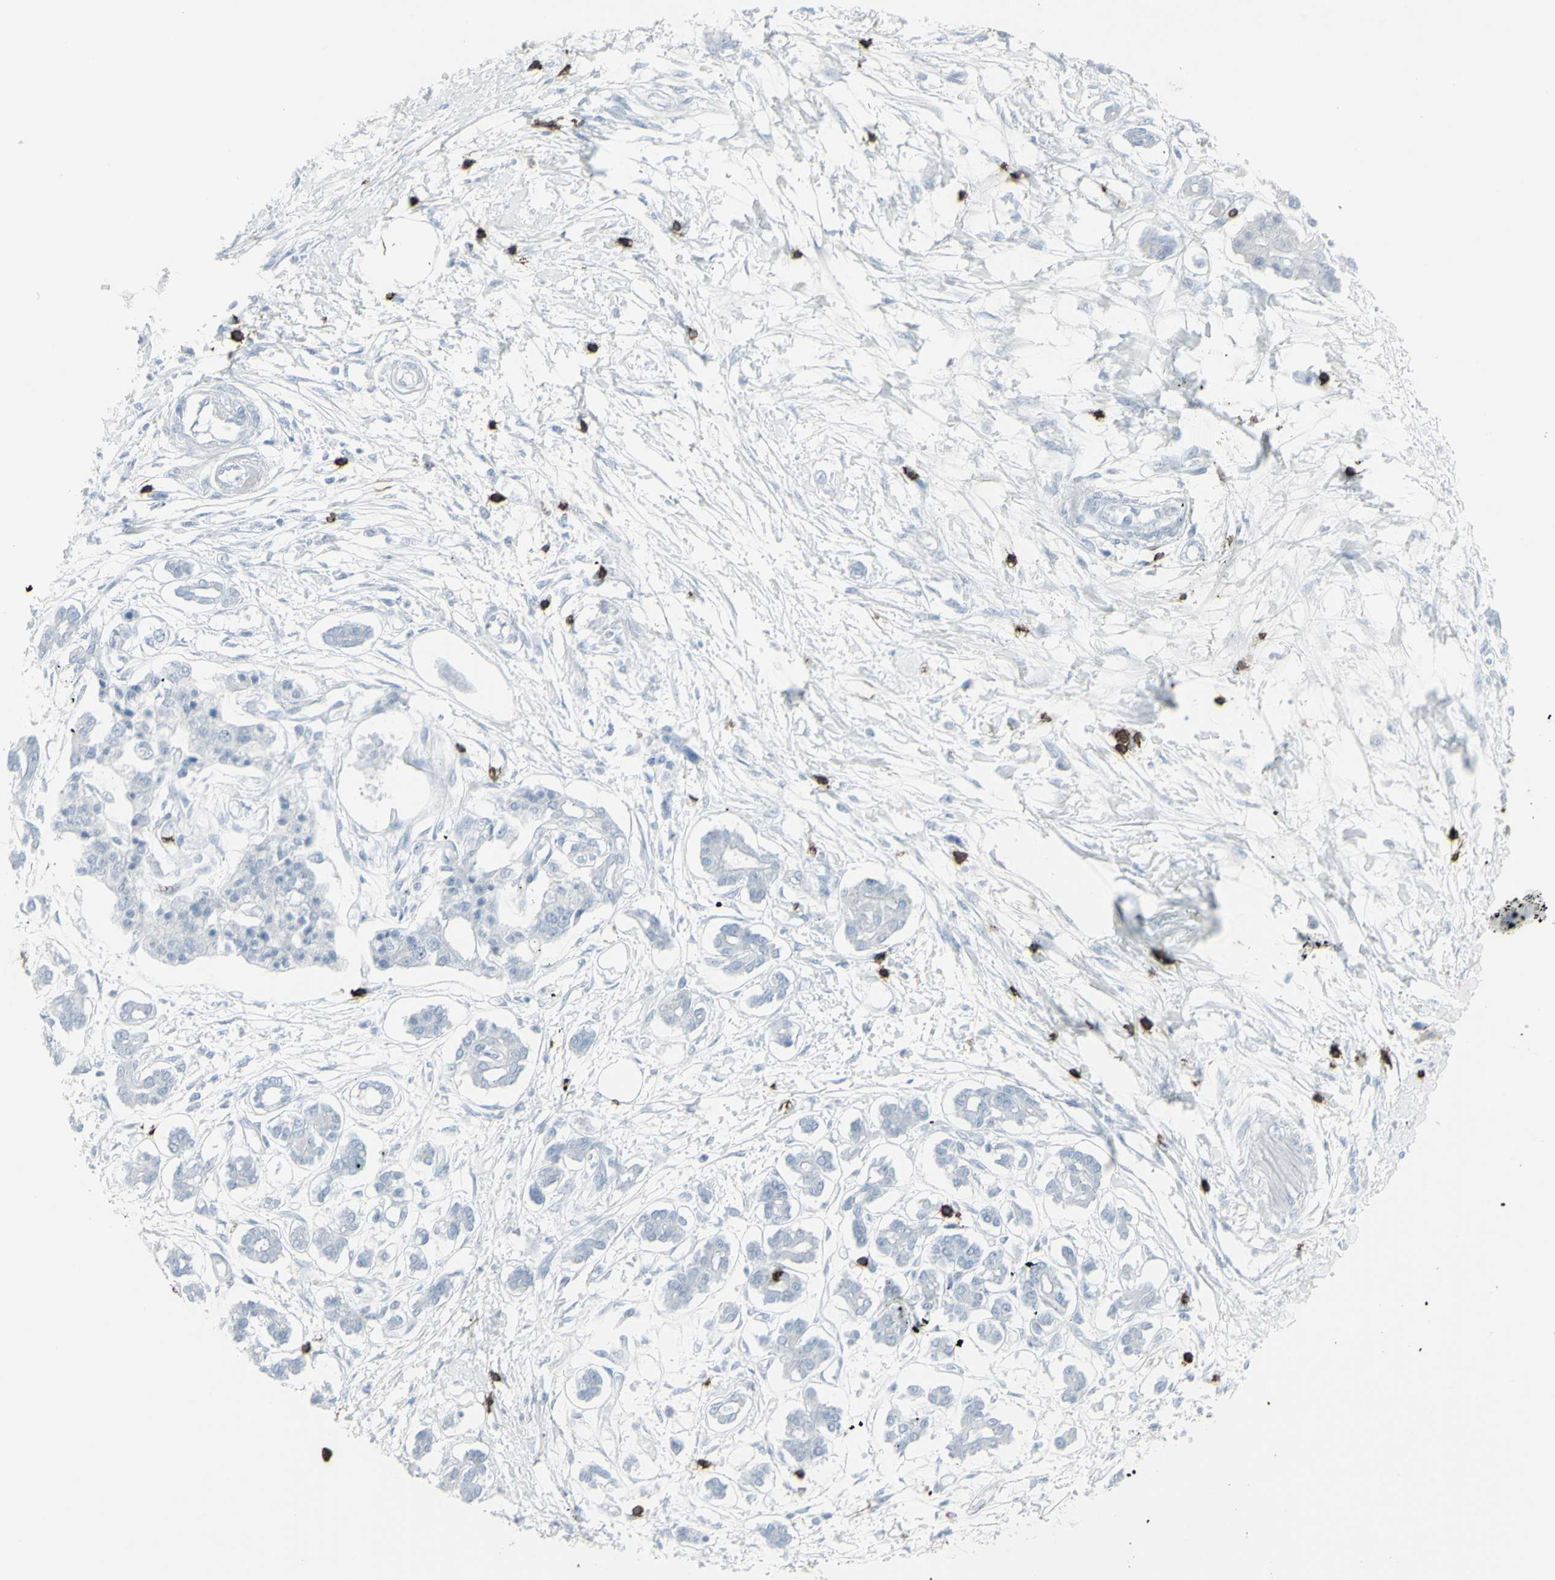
{"staining": {"intensity": "negative", "quantity": "none", "location": "none"}, "tissue": "pancreatic cancer", "cell_type": "Tumor cells", "image_type": "cancer", "snomed": [{"axis": "morphology", "description": "Adenocarcinoma, NOS"}, {"axis": "topography", "description": "Pancreas"}], "caption": "High power microscopy histopathology image of an IHC image of pancreatic adenocarcinoma, revealing no significant positivity in tumor cells.", "gene": "CD247", "patient": {"sex": "male", "age": 56}}